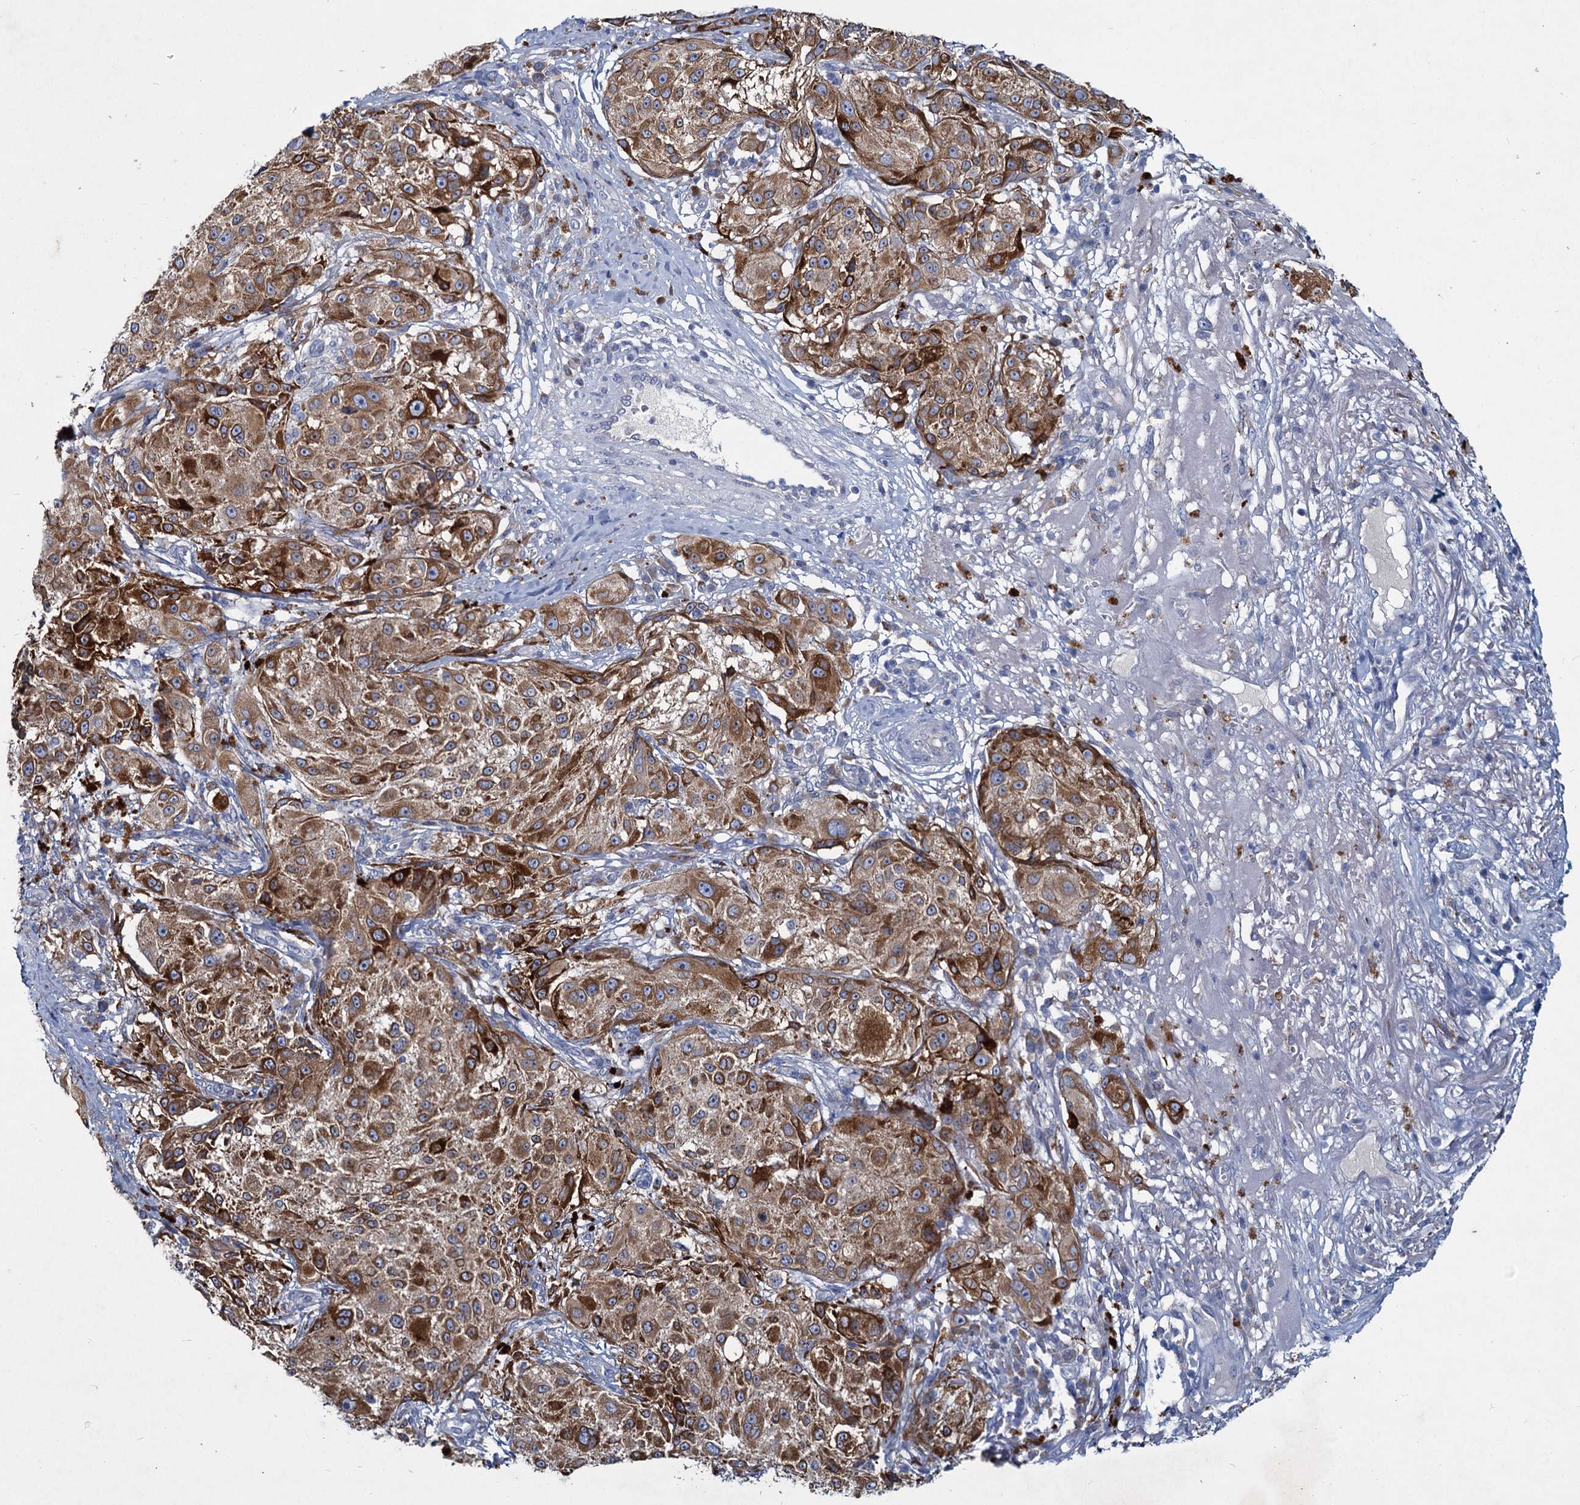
{"staining": {"intensity": "strong", "quantity": ">75%", "location": "cytoplasmic/membranous"}, "tissue": "melanoma", "cell_type": "Tumor cells", "image_type": "cancer", "snomed": [{"axis": "morphology", "description": "Necrosis, NOS"}, {"axis": "morphology", "description": "Malignant melanoma, NOS"}, {"axis": "topography", "description": "Skin"}], "caption": "Tumor cells show high levels of strong cytoplasmic/membranous expression in about >75% of cells in human melanoma. (Brightfield microscopy of DAB IHC at high magnification).", "gene": "TMX2", "patient": {"sex": "female", "age": 87}}